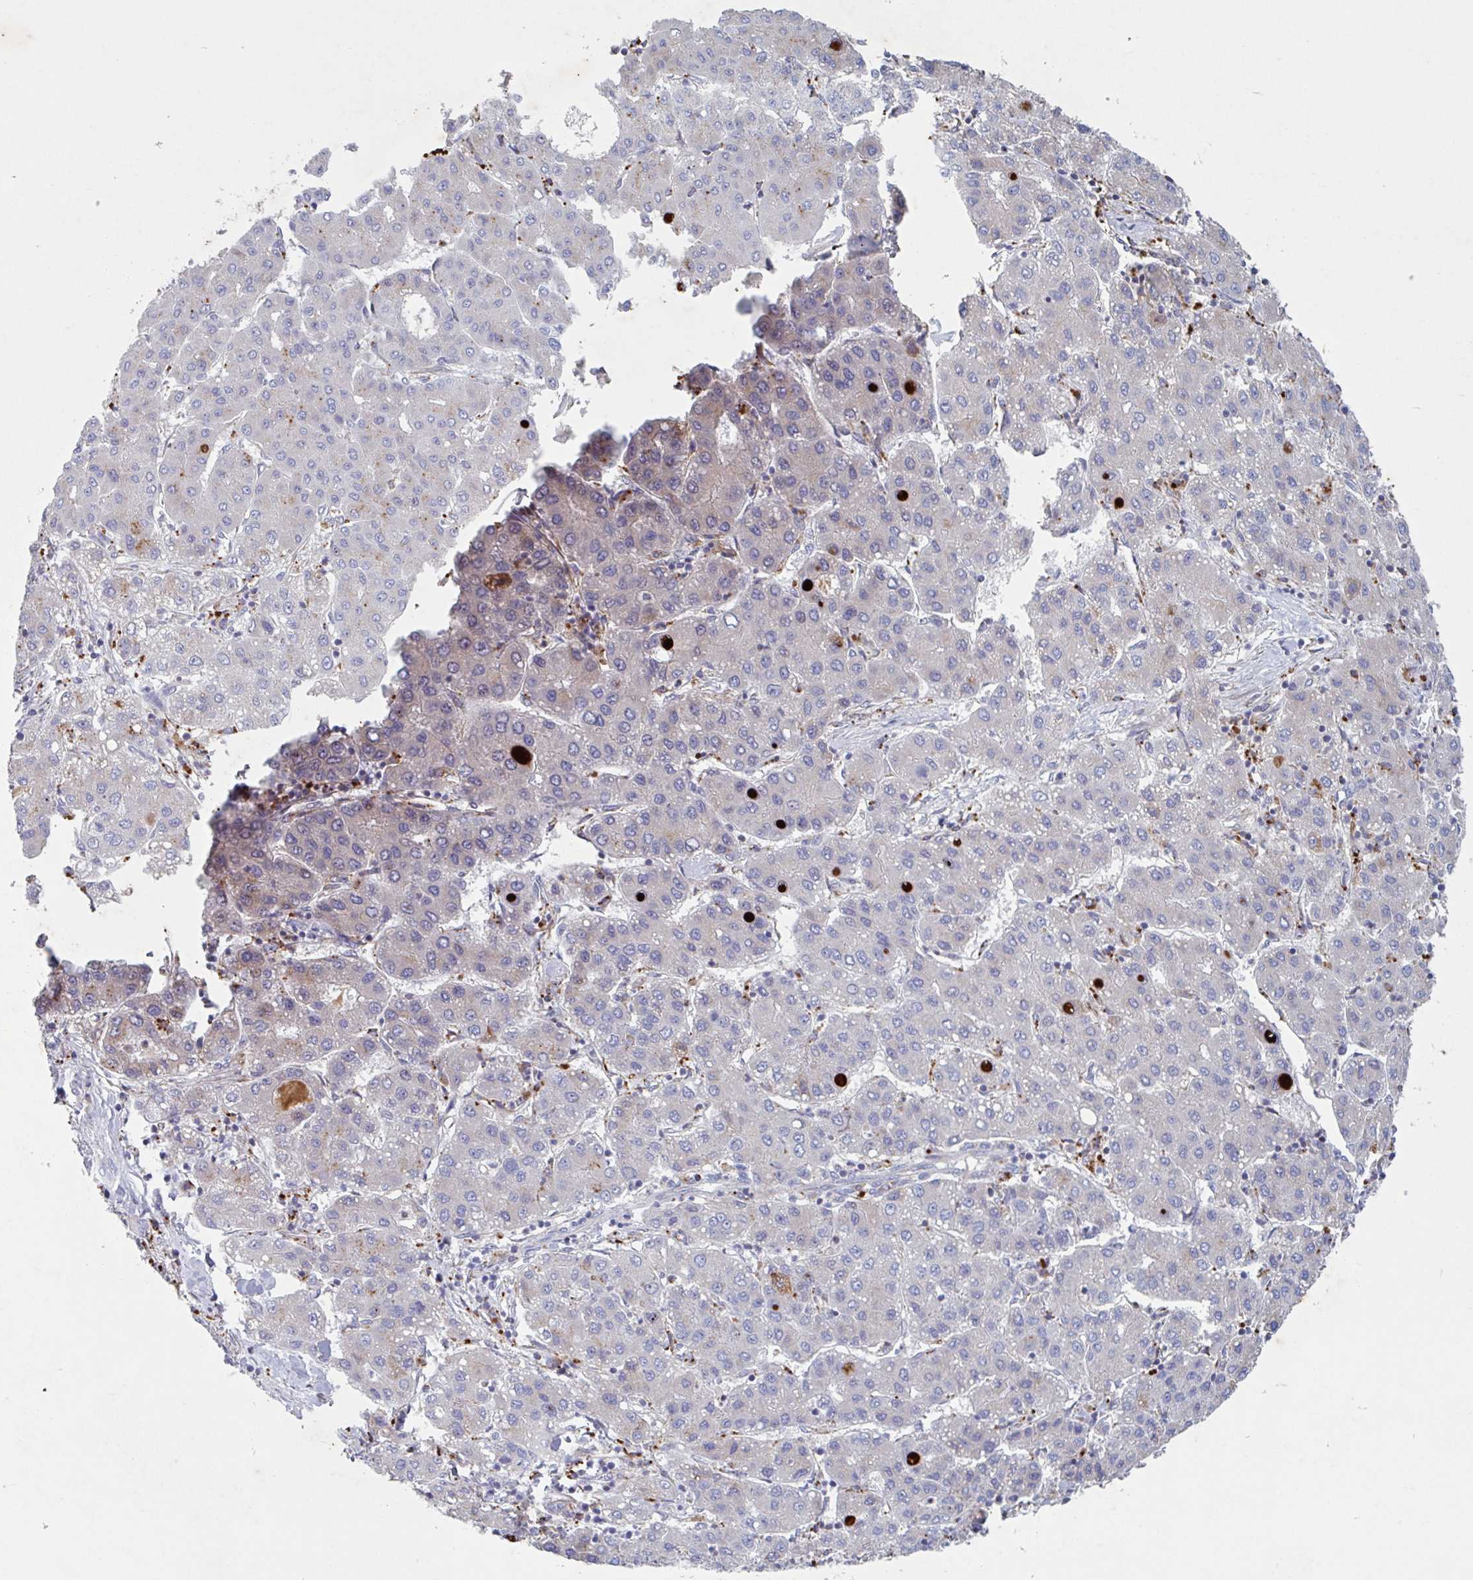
{"staining": {"intensity": "negative", "quantity": "none", "location": "none"}, "tissue": "liver cancer", "cell_type": "Tumor cells", "image_type": "cancer", "snomed": [{"axis": "morphology", "description": "Carcinoma, Hepatocellular, NOS"}, {"axis": "topography", "description": "Liver"}], "caption": "Immunohistochemistry image of liver cancer (hepatocellular carcinoma) stained for a protein (brown), which displays no staining in tumor cells.", "gene": "MANBA", "patient": {"sex": "male", "age": 65}}